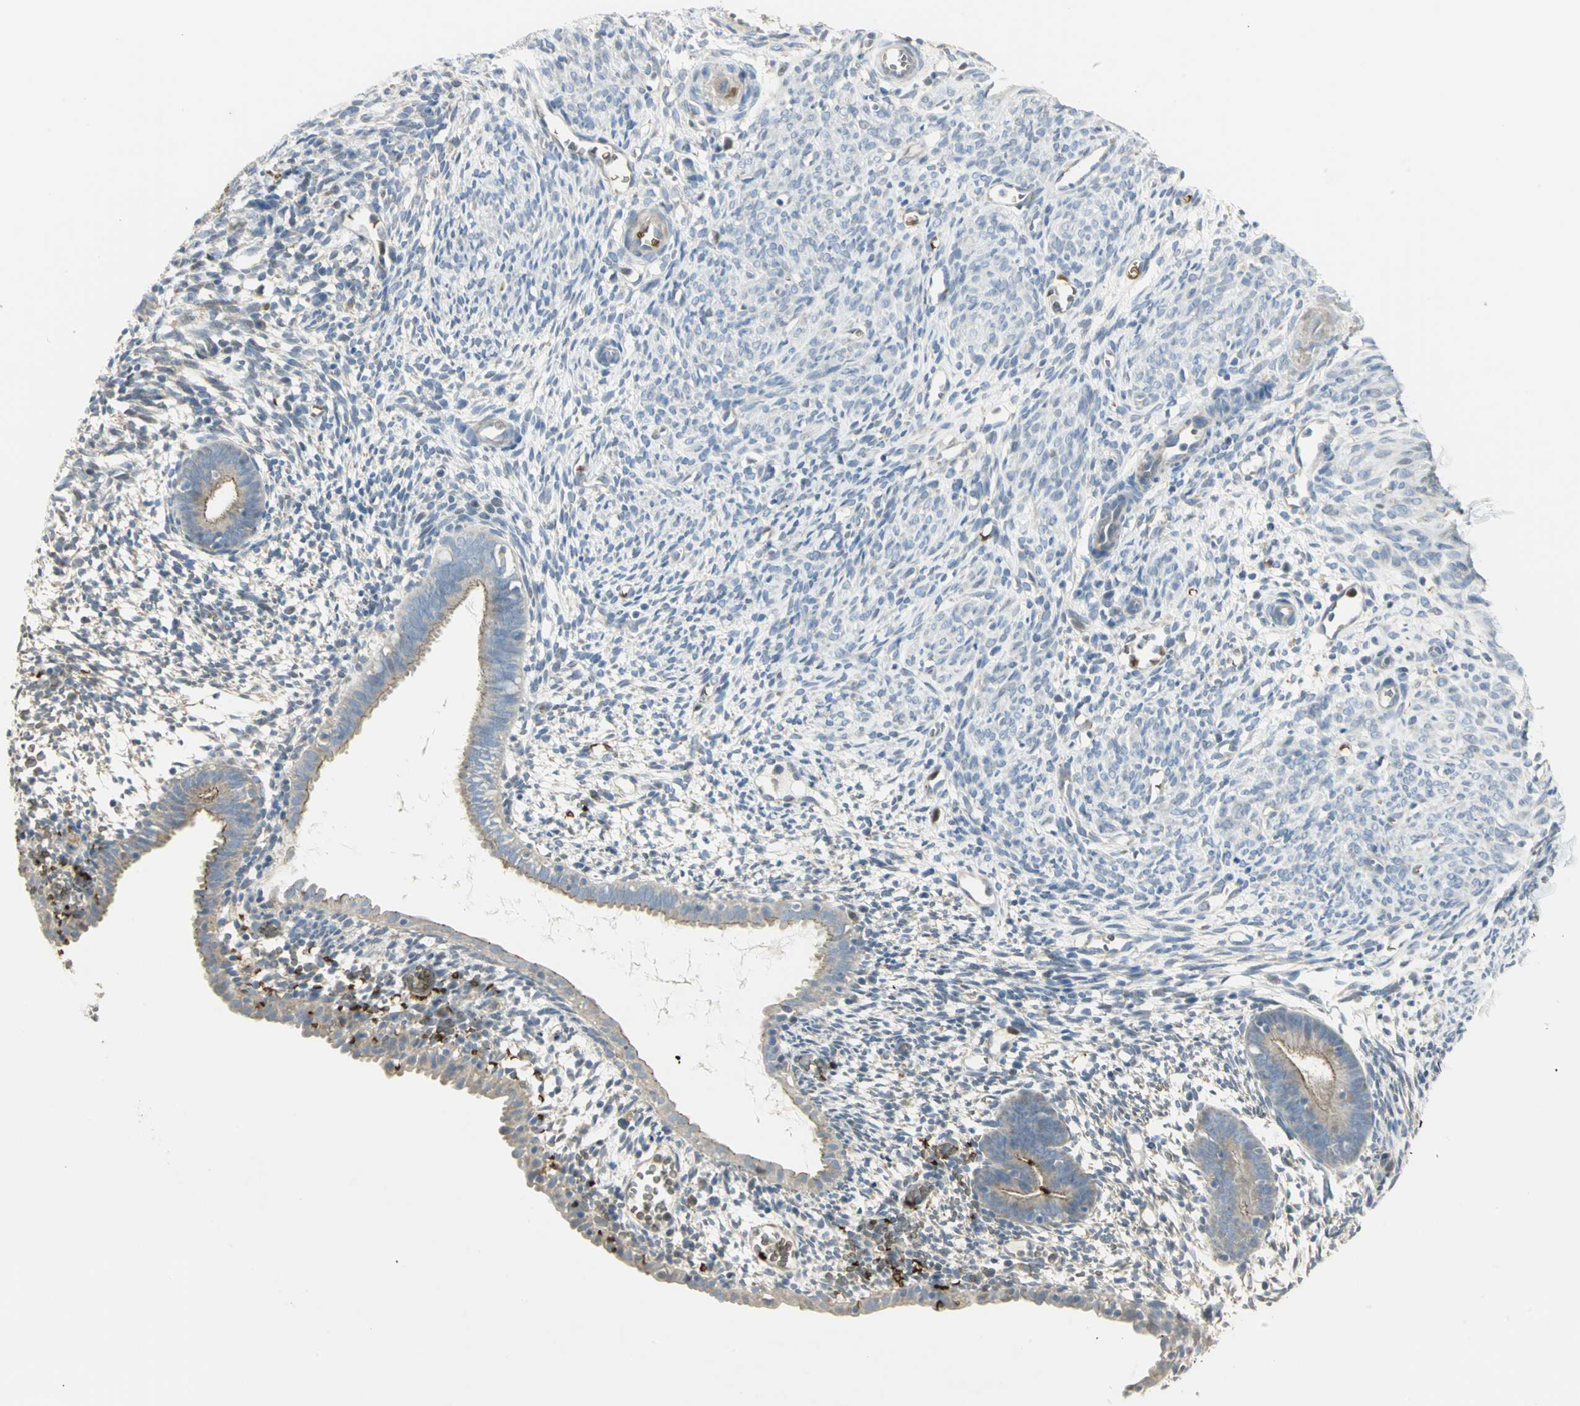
{"staining": {"intensity": "negative", "quantity": "none", "location": "none"}, "tissue": "endometrium", "cell_type": "Cells in endometrial stroma", "image_type": "normal", "snomed": [{"axis": "morphology", "description": "Normal tissue, NOS"}, {"axis": "morphology", "description": "Atrophy, NOS"}, {"axis": "topography", "description": "Uterus"}, {"axis": "topography", "description": "Endometrium"}], "caption": "Image shows no significant protein staining in cells in endometrial stroma of benign endometrium.", "gene": "ANK1", "patient": {"sex": "female", "age": 68}}